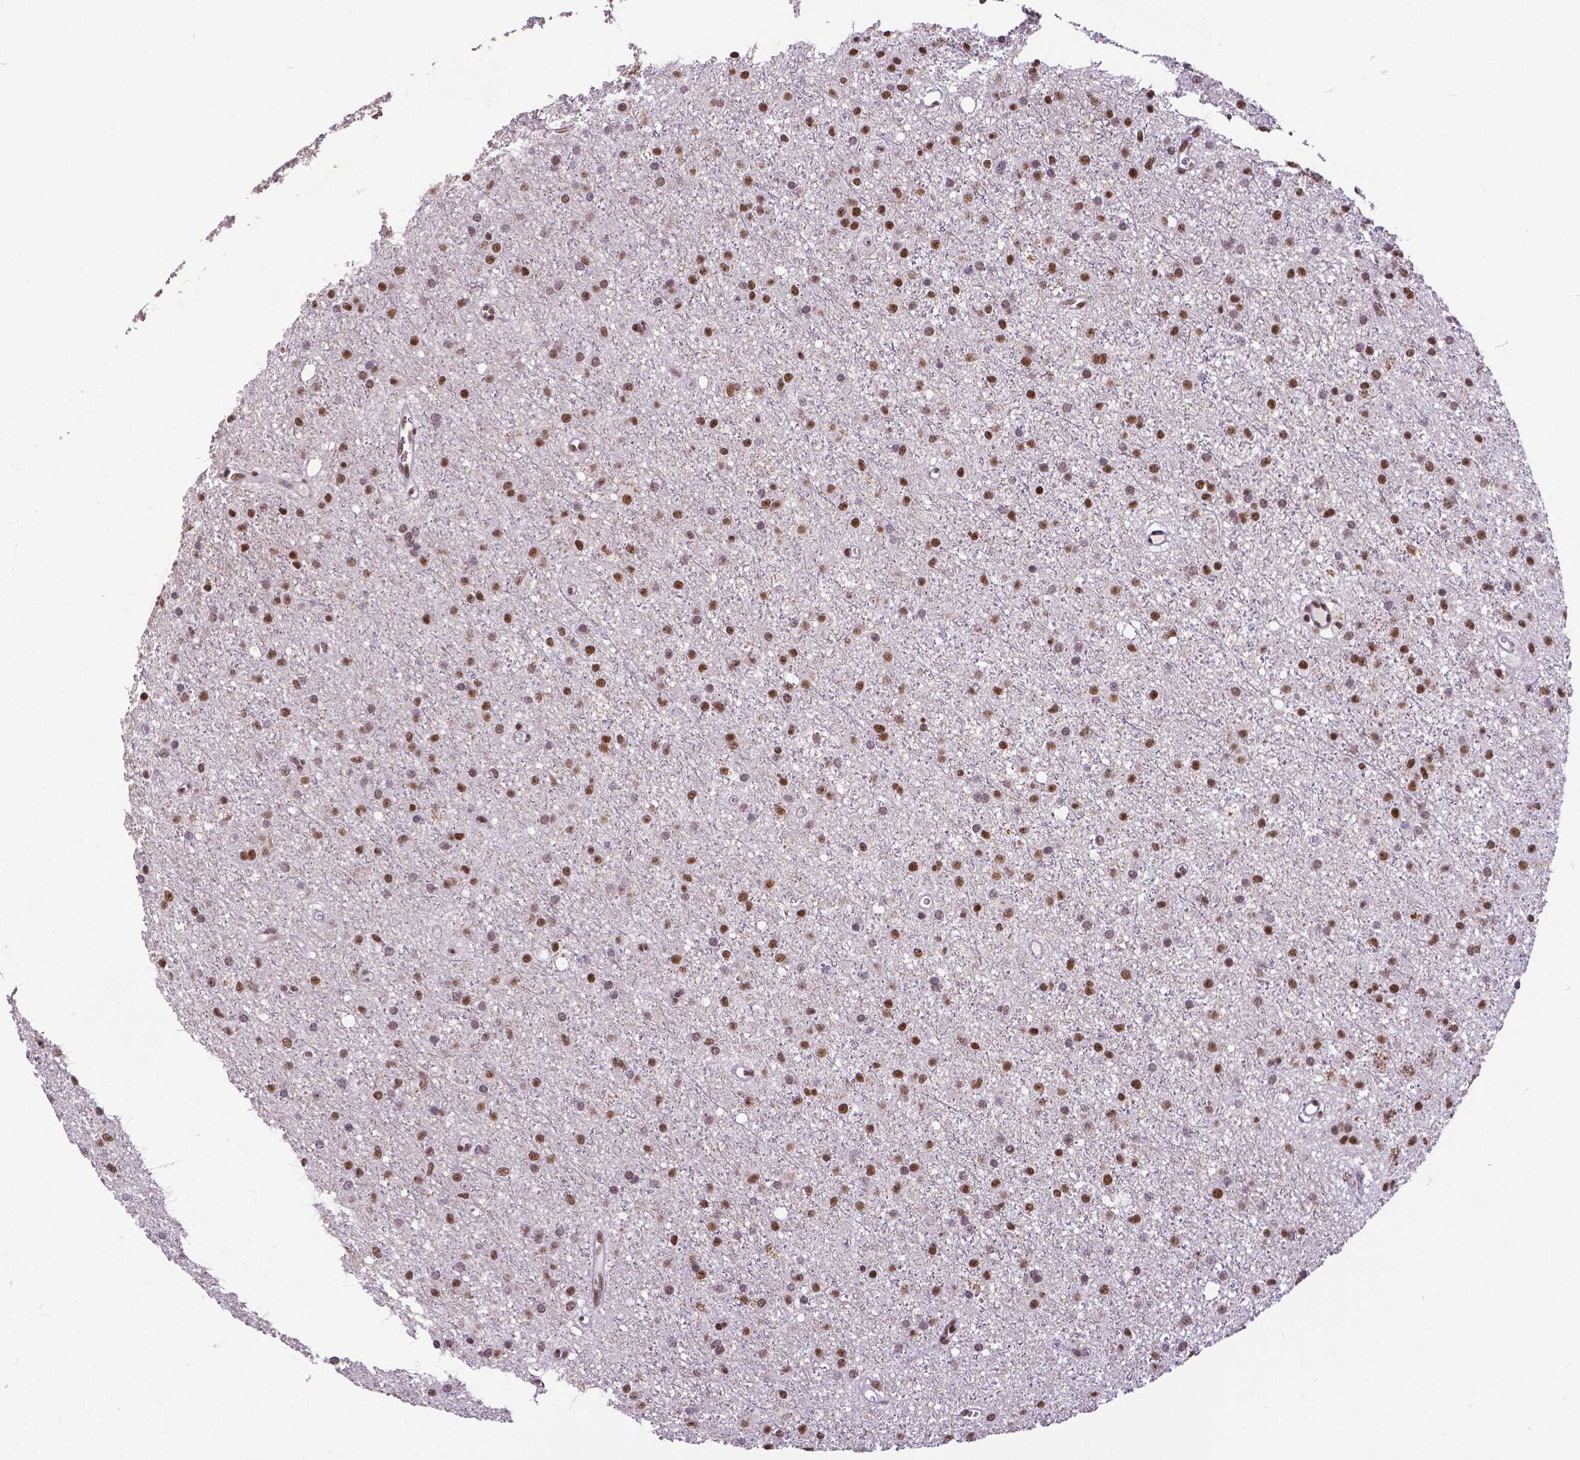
{"staining": {"intensity": "moderate", "quantity": ">75%", "location": "nuclear"}, "tissue": "glioma", "cell_type": "Tumor cells", "image_type": "cancer", "snomed": [{"axis": "morphology", "description": "Glioma, malignant, Low grade"}, {"axis": "topography", "description": "Brain"}], "caption": "An immunohistochemistry (IHC) micrograph of tumor tissue is shown. Protein staining in brown shows moderate nuclear positivity in glioma within tumor cells. (Brightfield microscopy of DAB IHC at high magnification).", "gene": "ATRX", "patient": {"sex": "male", "age": 27}}